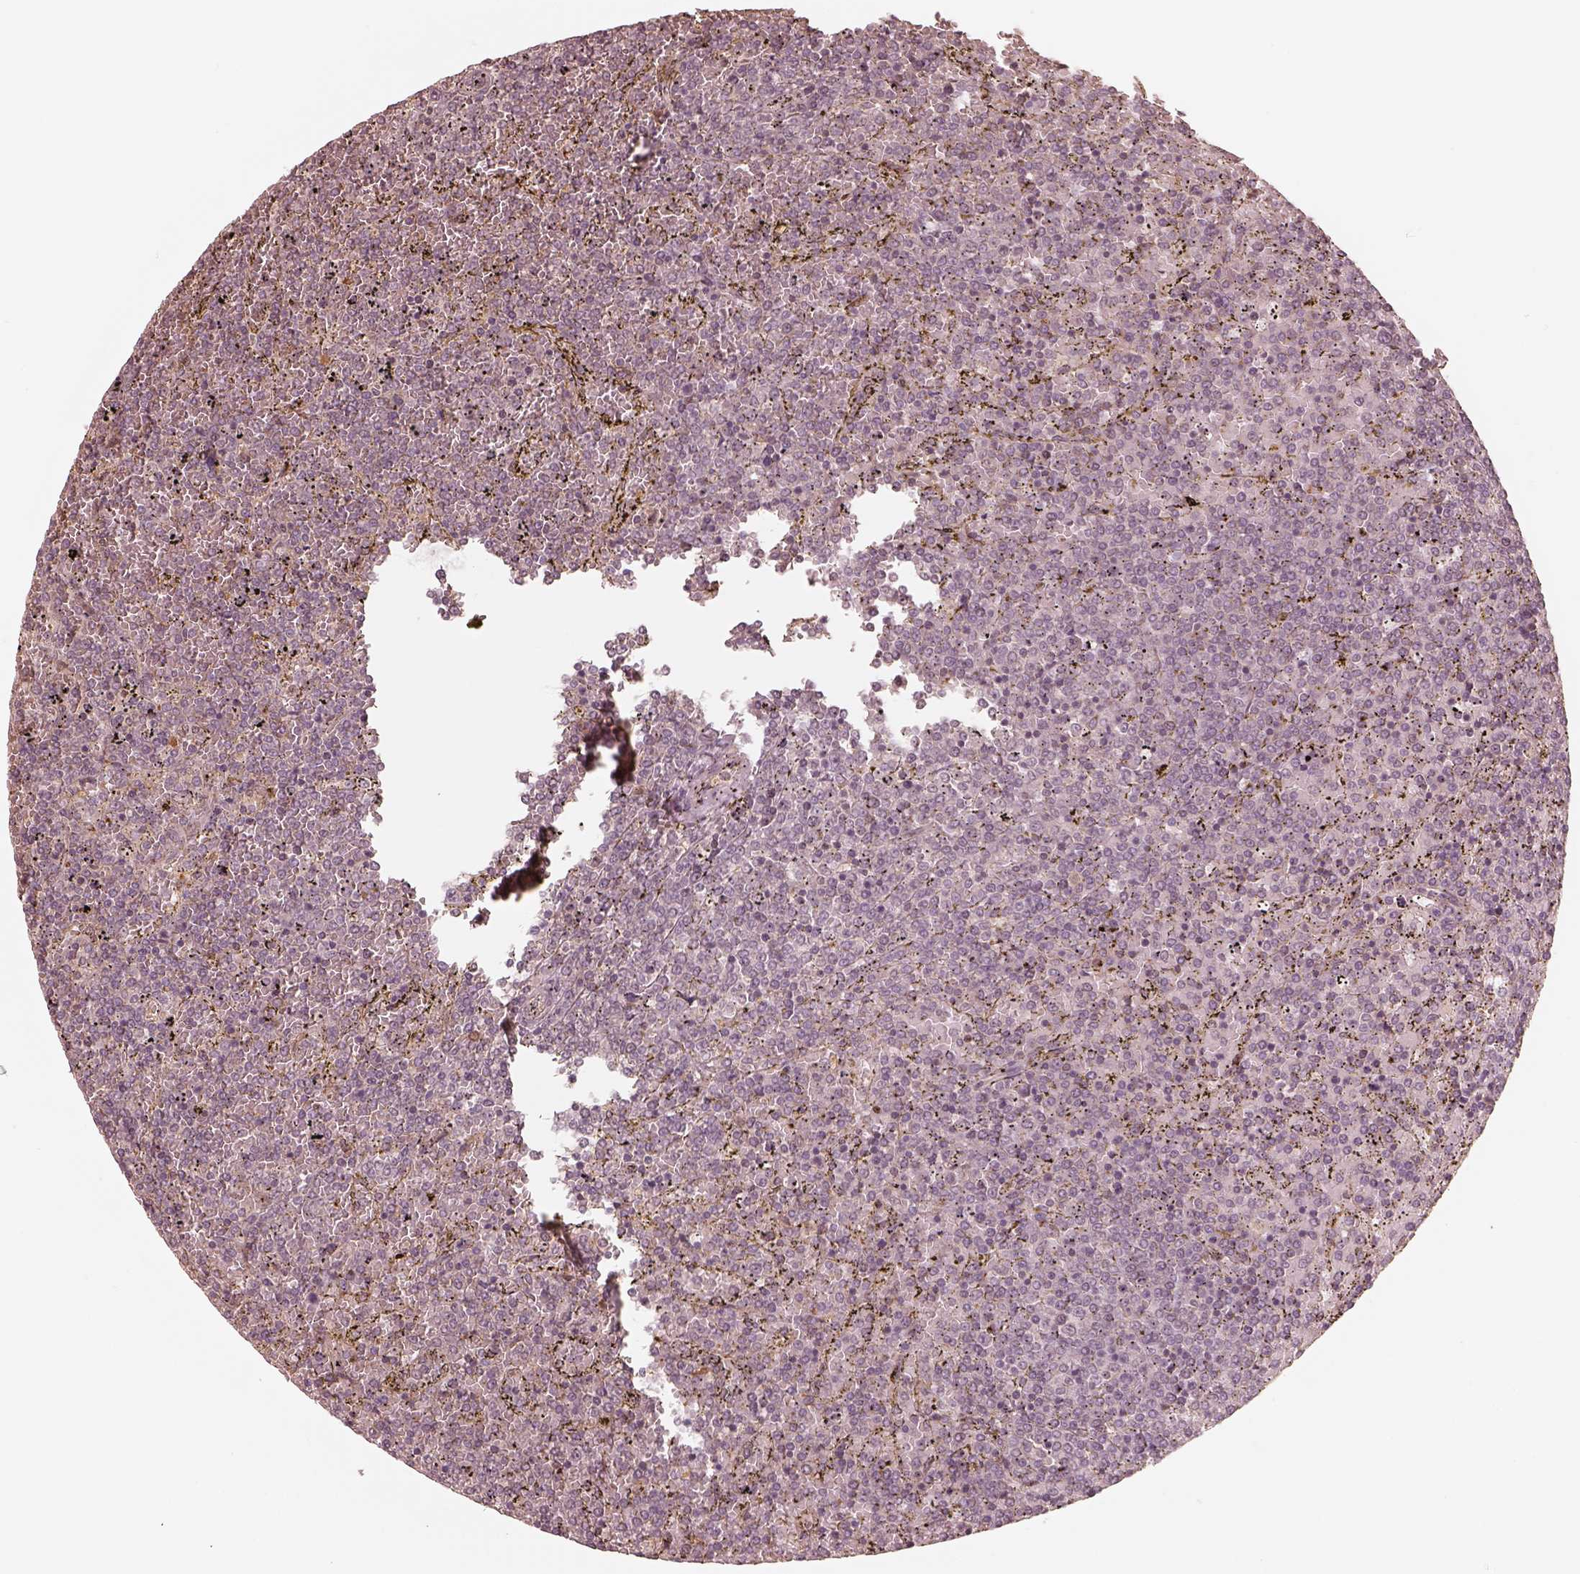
{"staining": {"intensity": "negative", "quantity": "none", "location": "none"}, "tissue": "lymphoma", "cell_type": "Tumor cells", "image_type": "cancer", "snomed": [{"axis": "morphology", "description": "Malignant lymphoma, non-Hodgkin's type, Low grade"}, {"axis": "topography", "description": "Spleen"}], "caption": "Immunohistochemistry (IHC) histopathology image of neoplastic tissue: malignant lymphoma, non-Hodgkin's type (low-grade) stained with DAB (3,3'-diaminobenzidine) displays no significant protein positivity in tumor cells. The staining is performed using DAB brown chromogen with nuclei counter-stained in using hematoxylin.", "gene": "KIF5C", "patient": {"sex": "female", "age": 77}}